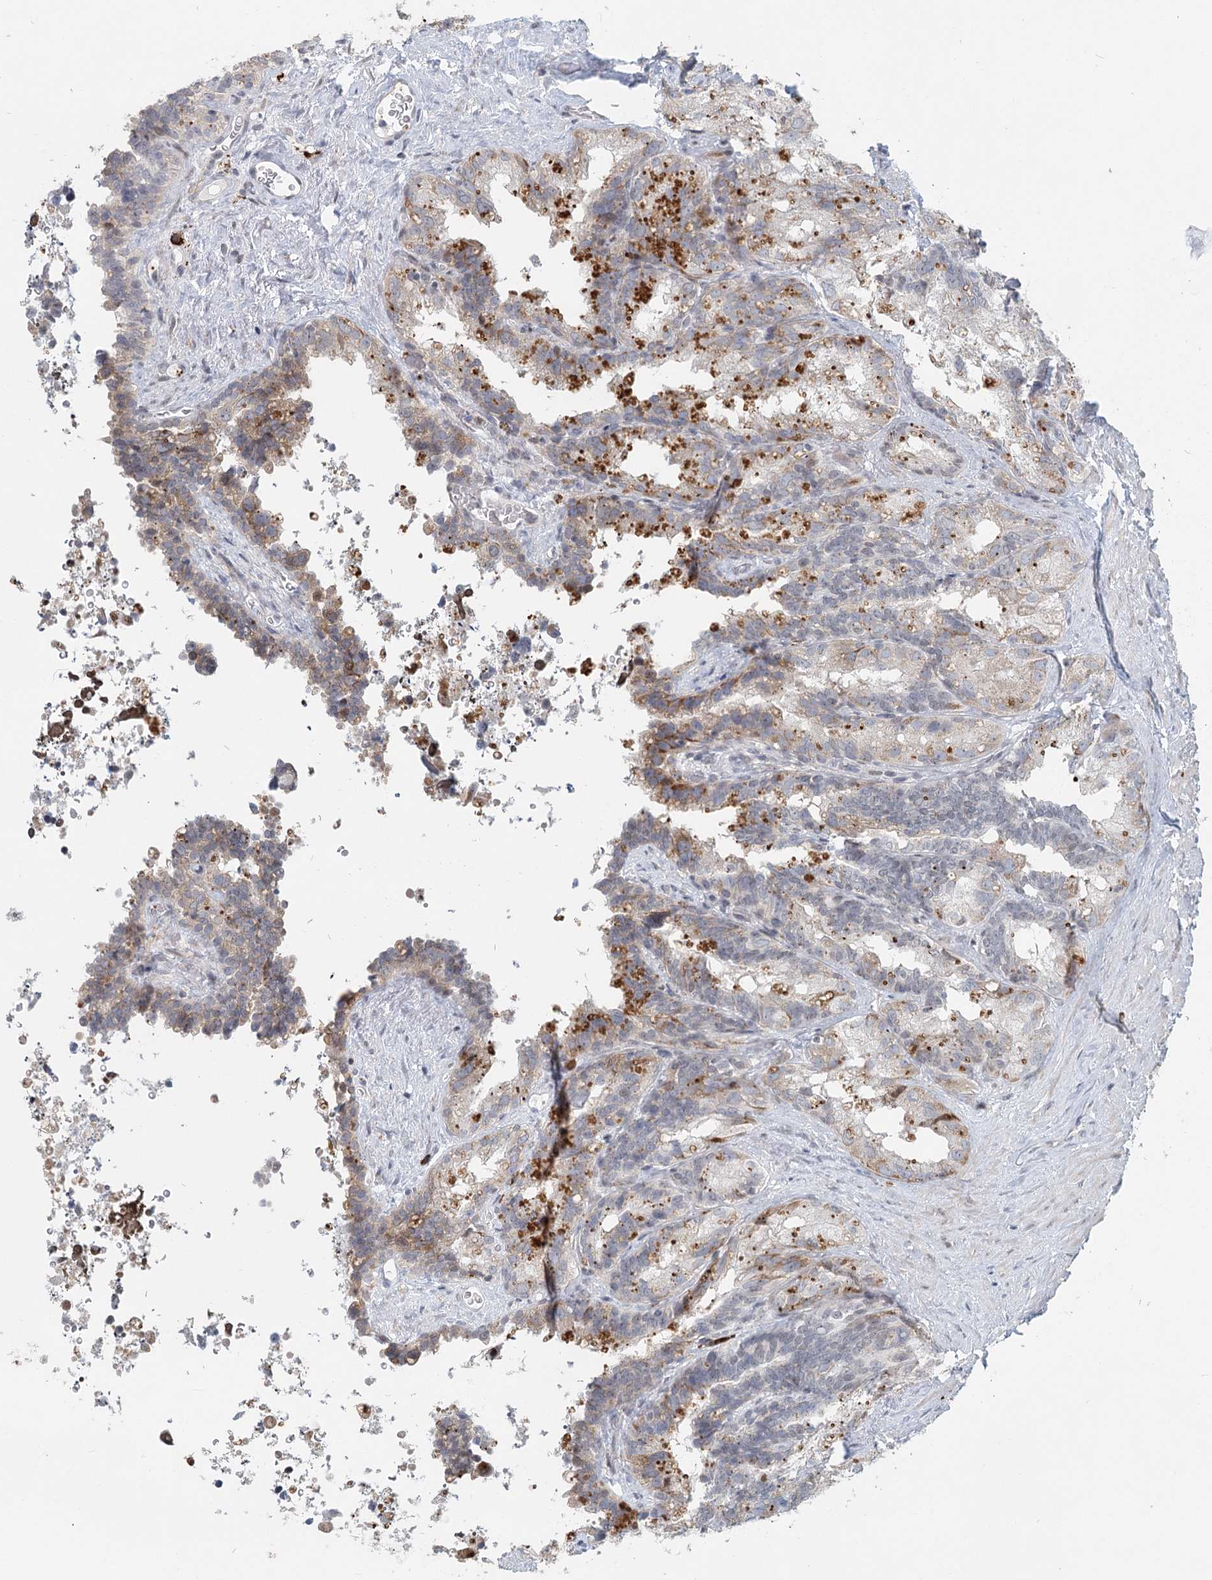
{"staining": {"intensity": "weak", "quantity": "25%-75%", "location": "cytoplasmic/membranous"}, "tissue": "seminal vesicle", "cell_type": "Glandular cells", "image_type": "normal", "snomed": [{"axis": "morphology", "description": "Normal tissue, NOS"}, {"axis": "topography", "description": "Seminal veicle"}], "caption": "Unremarkable seminal vesicle displays weak cytoplasmic/membranous staining in about 25%-75% of glandular cells, visualized by immunohistochemistry. Immunohistochemistry (ihc) stains the protein in brown and the nuclei are stained blue.", "gene": "BNIP5", "patient": {"sex": "male", "age": 60}}